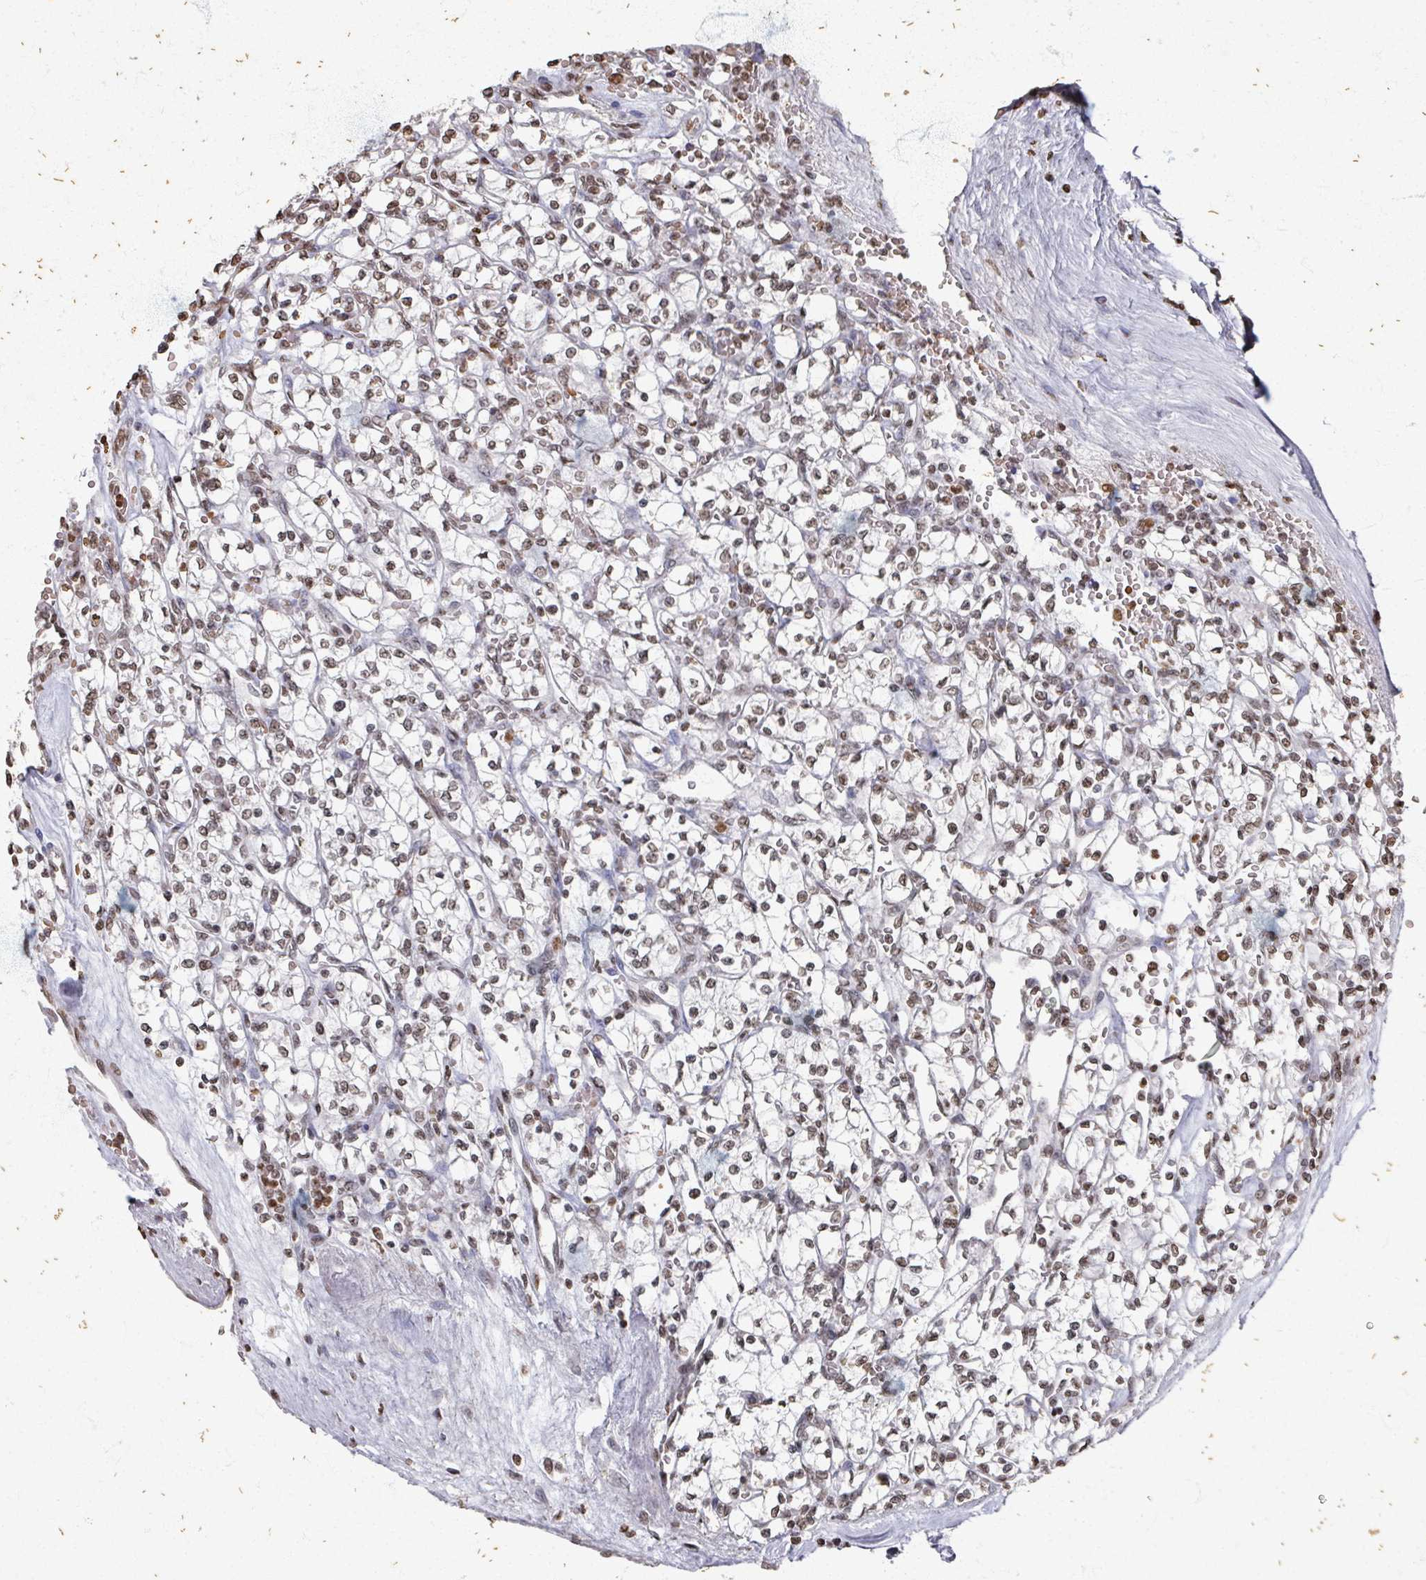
{"staining": {"intensity": "weak", "quantity": "25%-75%", "location": "nuclear"}, "tissue": "renal cancer", "cell_type": "Tumor cells", "image_type": "cancer", "snomed": [{"axis": "morphology", "description": "Adenocarcinoma, NOS"}, {"axis": "topography", "description": "Kidney"}], "caption": "This photomicrograph displays renal adenocarcinoma stained with IHC to label a protein in brown. The nuclear of tumor cells show weak positivity for the protein. Nuclei are counter-stained blue.", "gene": "DCUN1D5", "patient": {"sex": "female", "age": 64}}